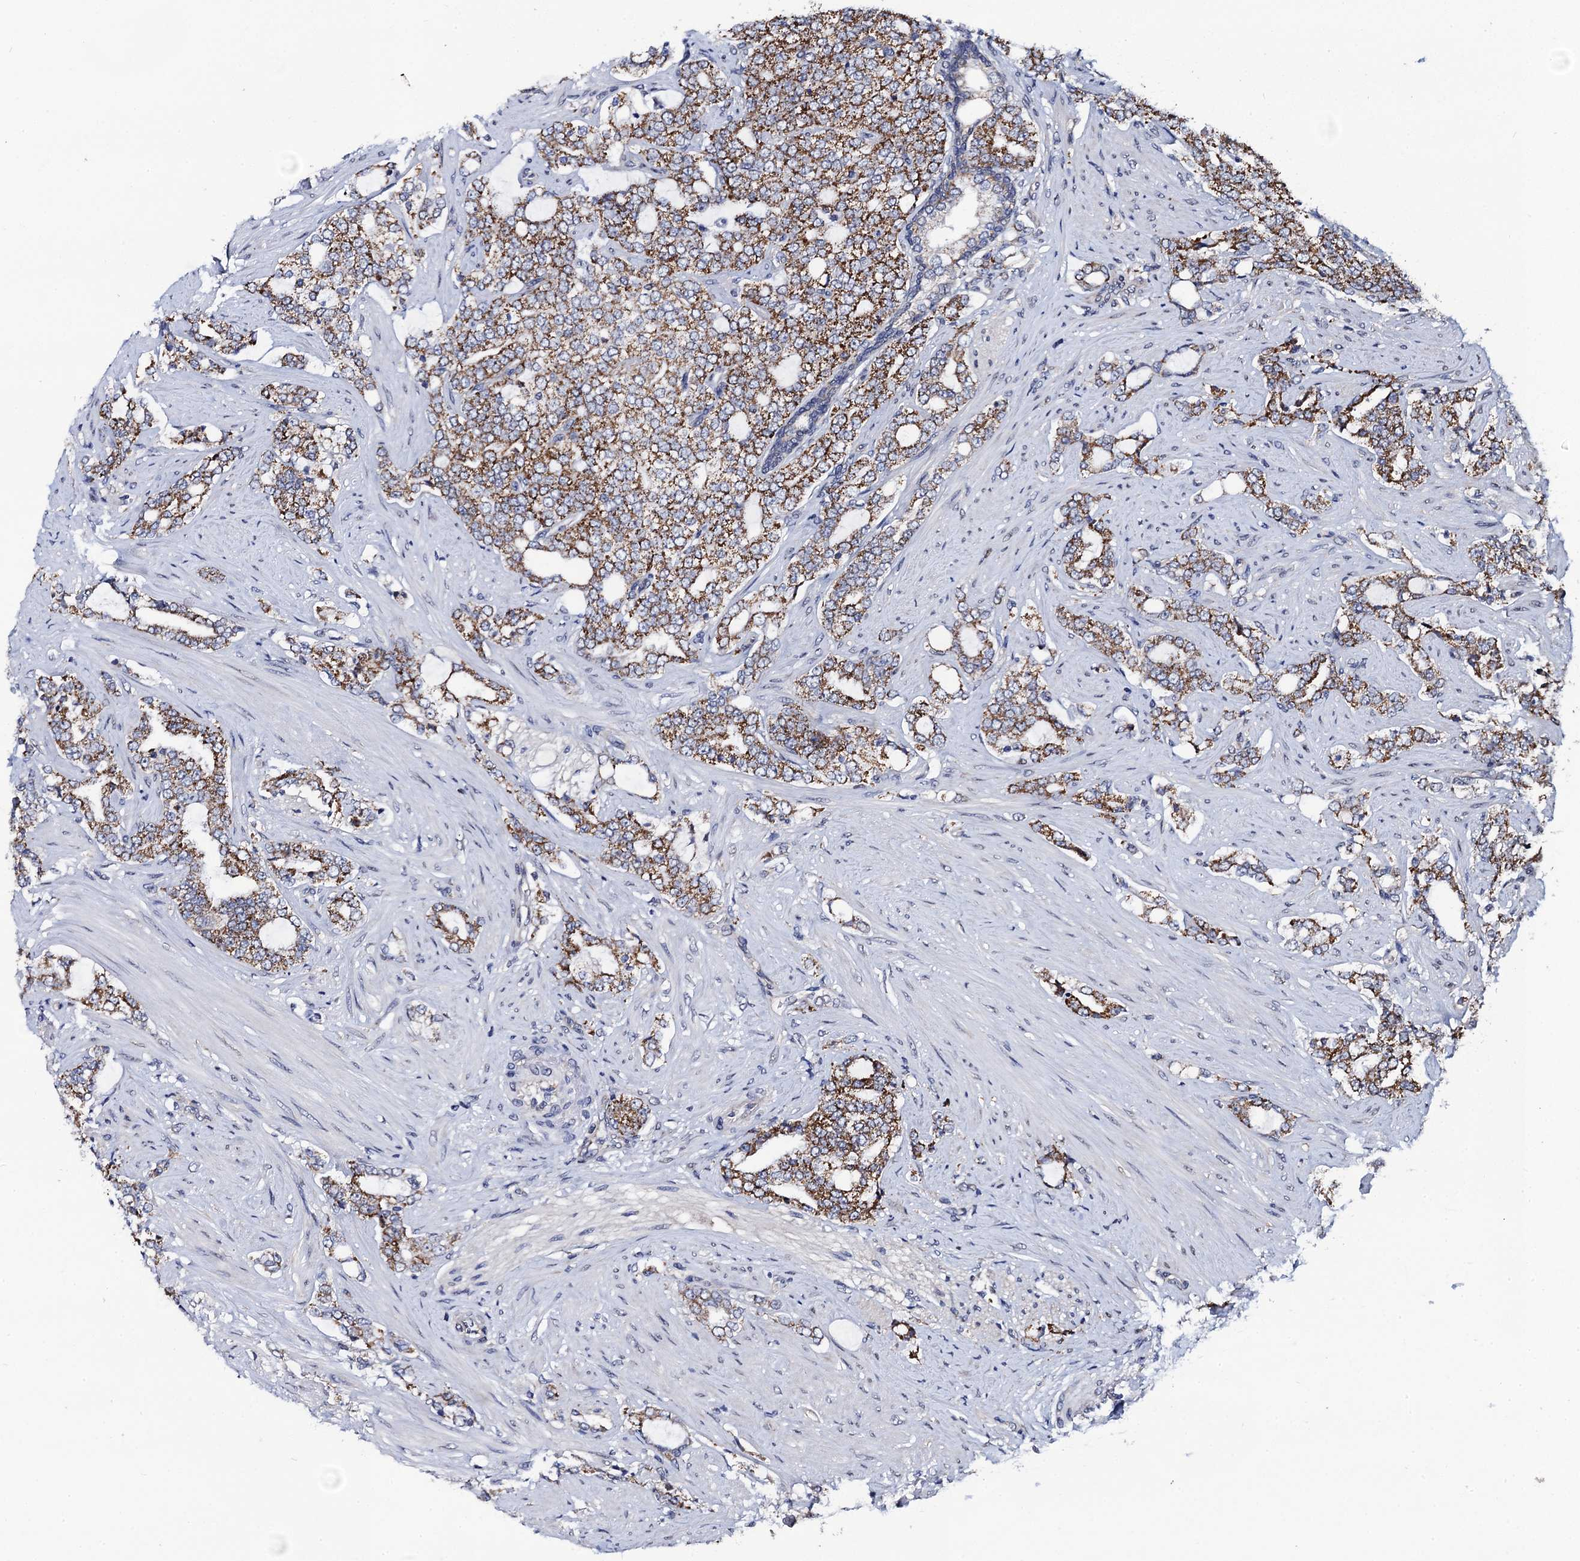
{"staining": {"intensity": "moderate", "quantity": ">75%", "location": "cytoplasmic/membranous"}, "tissue": "prostate cancer", "cell_type": "Tumor cells", "image_type": "cancer", "snomed": [{"axis": "morphology", "description": "Adenocarcinoma, High grade"}, {"axis": "topography", "description": "Prostate"}], "caption": "Prostate cancer (adenocarcinoma (high-grade)) stained for a protein (brown) exhibits moderate cytoplasmic/membranous positive staining in approximately >75% of tumor cells.", "gene": "PTCD3", "patient": {"sex": "male", "age": 64}}